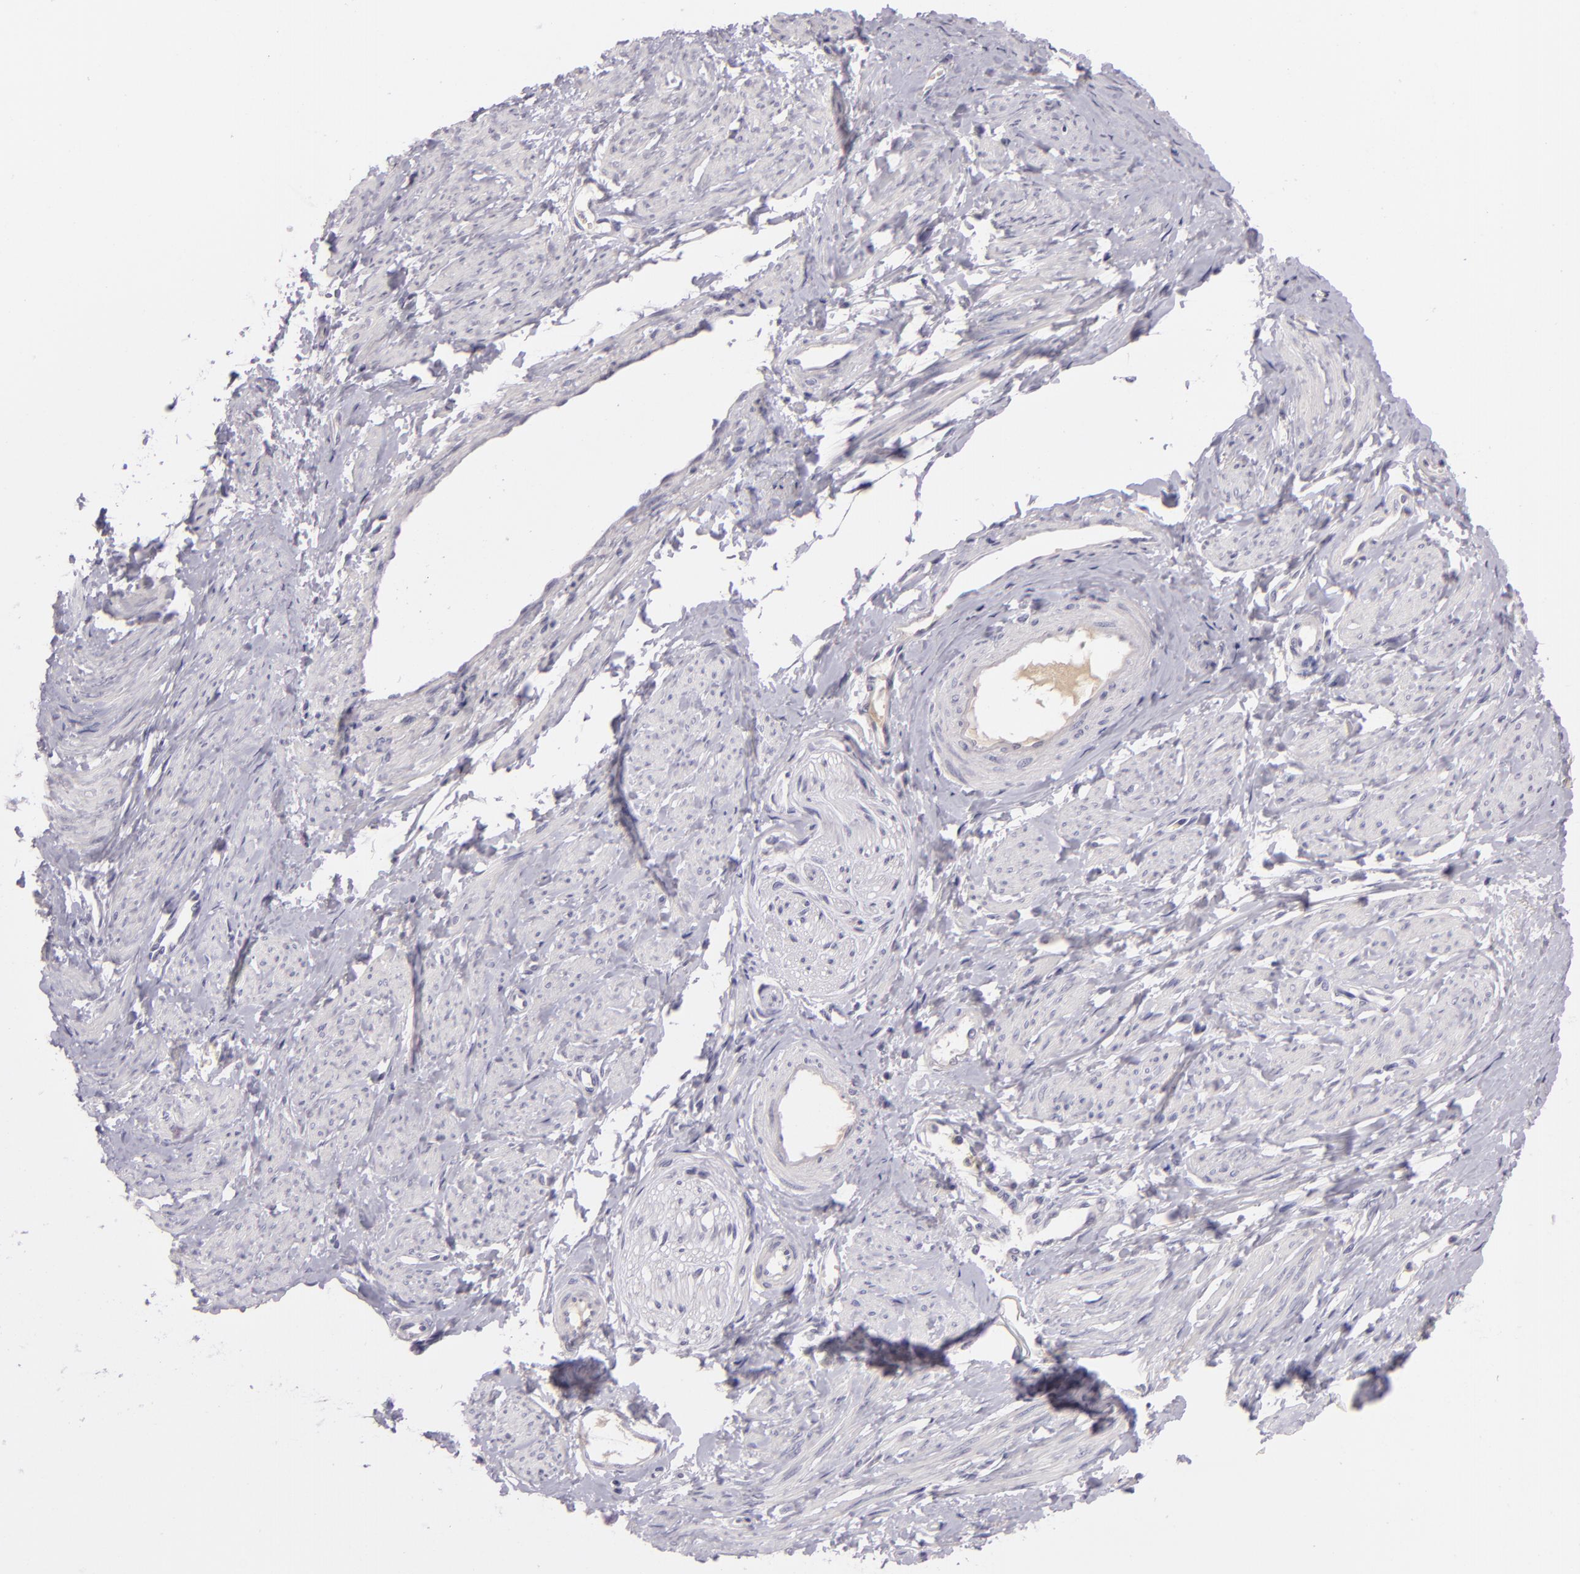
{"staining": {"intensity": "negative", "quantity": "none", "location": "none"}, "tissue": "smooth muscle", "cell_type": "Smooth muscle cells", "image_type": "normal", "snomed": [{"axis": "morphology", "description": "Normal tissue, NOS"}, {"axis": "topography", "description": "Smooth muscle"}, {"axis": "topography", "description": "Uterus"}], "caption": "Smooth muscle was stained to show a protein in brown. There is no significant staining in smooth muscle cells.", "gene": "DAG1", "patient": {"sex": "female", "age": 39}}